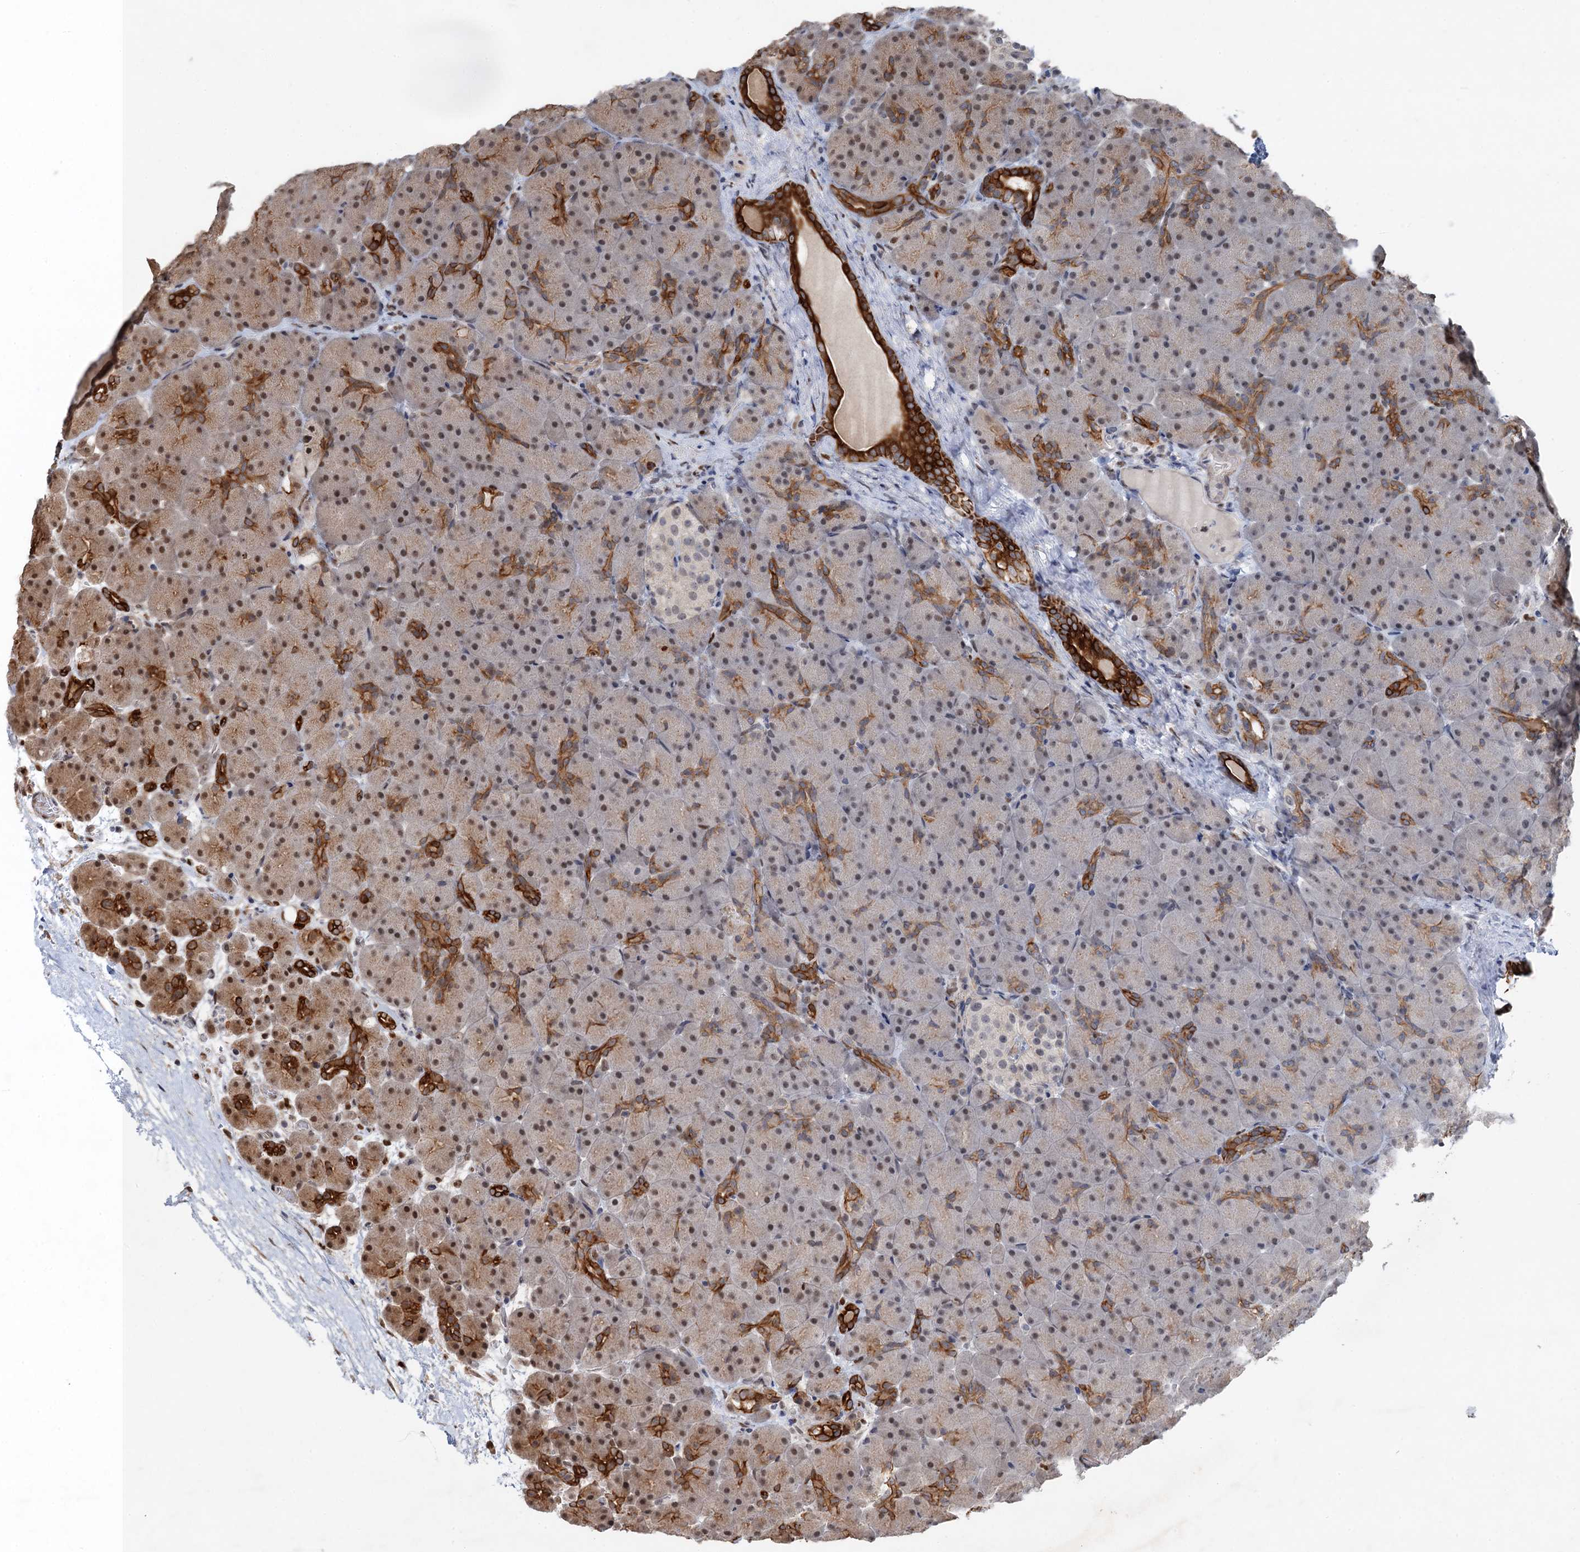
{"staining": {"intensity": "strong", "quantity": "<25%", "location": "cytoplasmic/membranous"}, "tissue": "pancreas", "cell_type": "Exocrine glandular cells", "image_type": "normal", "snomed": [{"axis": "morphology", "description": "Normal tissue, NOS"}, {"axis": "topography", "description": "Pancreas"}], "caption": "The immunohistochemical stain highlights strong cytoplasmic/membranous staining in exocrine glandular cells of benign pancreas.", "gene": "TTC31", "patient": {"sex": "male", "age": 66}}